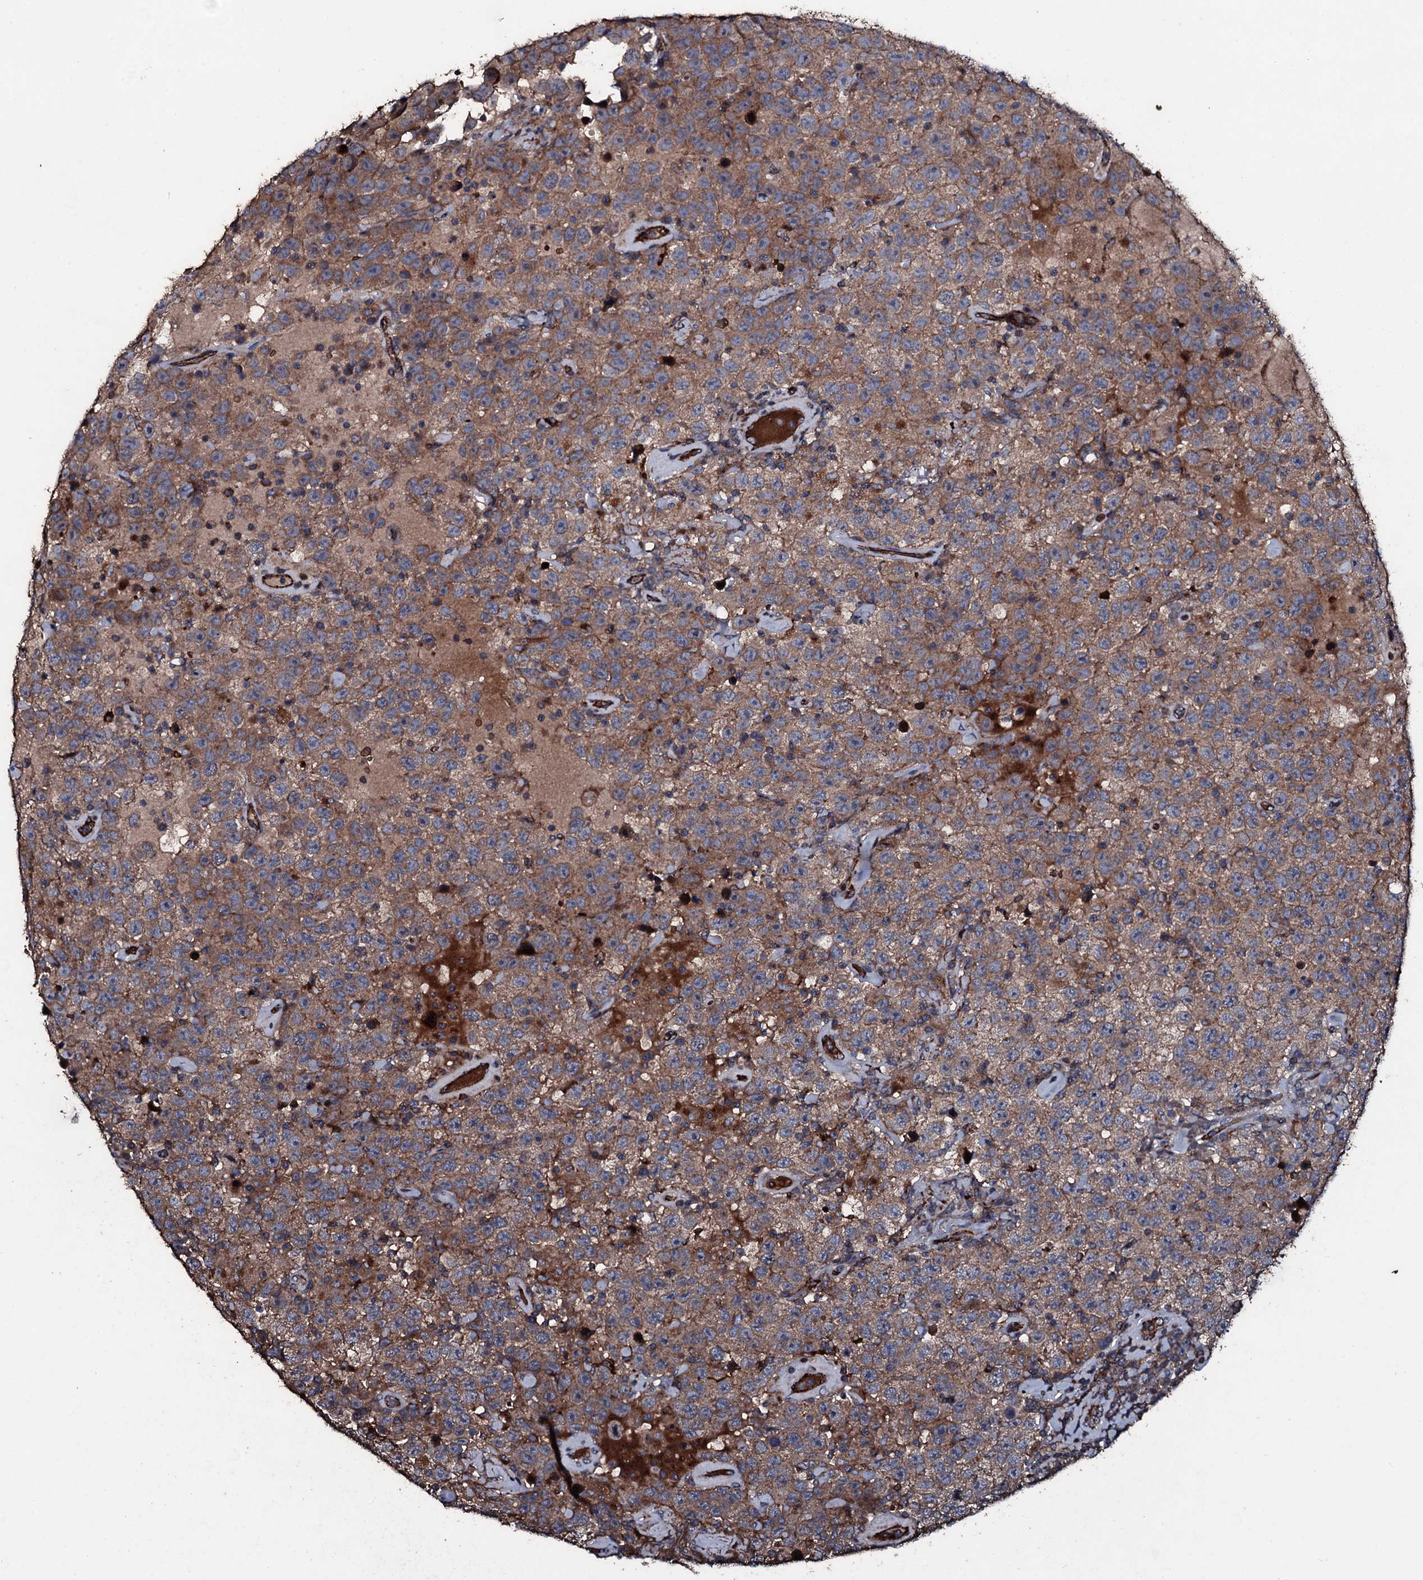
{"staining": {"intensity": "moderate", "quantity": ">75%", "location": "cytoplasmic/membranous"}, "tissue": "testis cancer", "cell_type": "Tumor cells", "image_type": "cancer", "snomed": [{"axis": "morphology", "description": "Seminoma, NOS"}, {"axis": "topography", "description": "Testis"}], "caption": "Moderate cytoplasmic/membranous expression is present in approximately >75% of tumor cells in testis cancer (seminoma).", "gene": "ZSWIM8", "patient": {"sex": "male", "age": 41}}